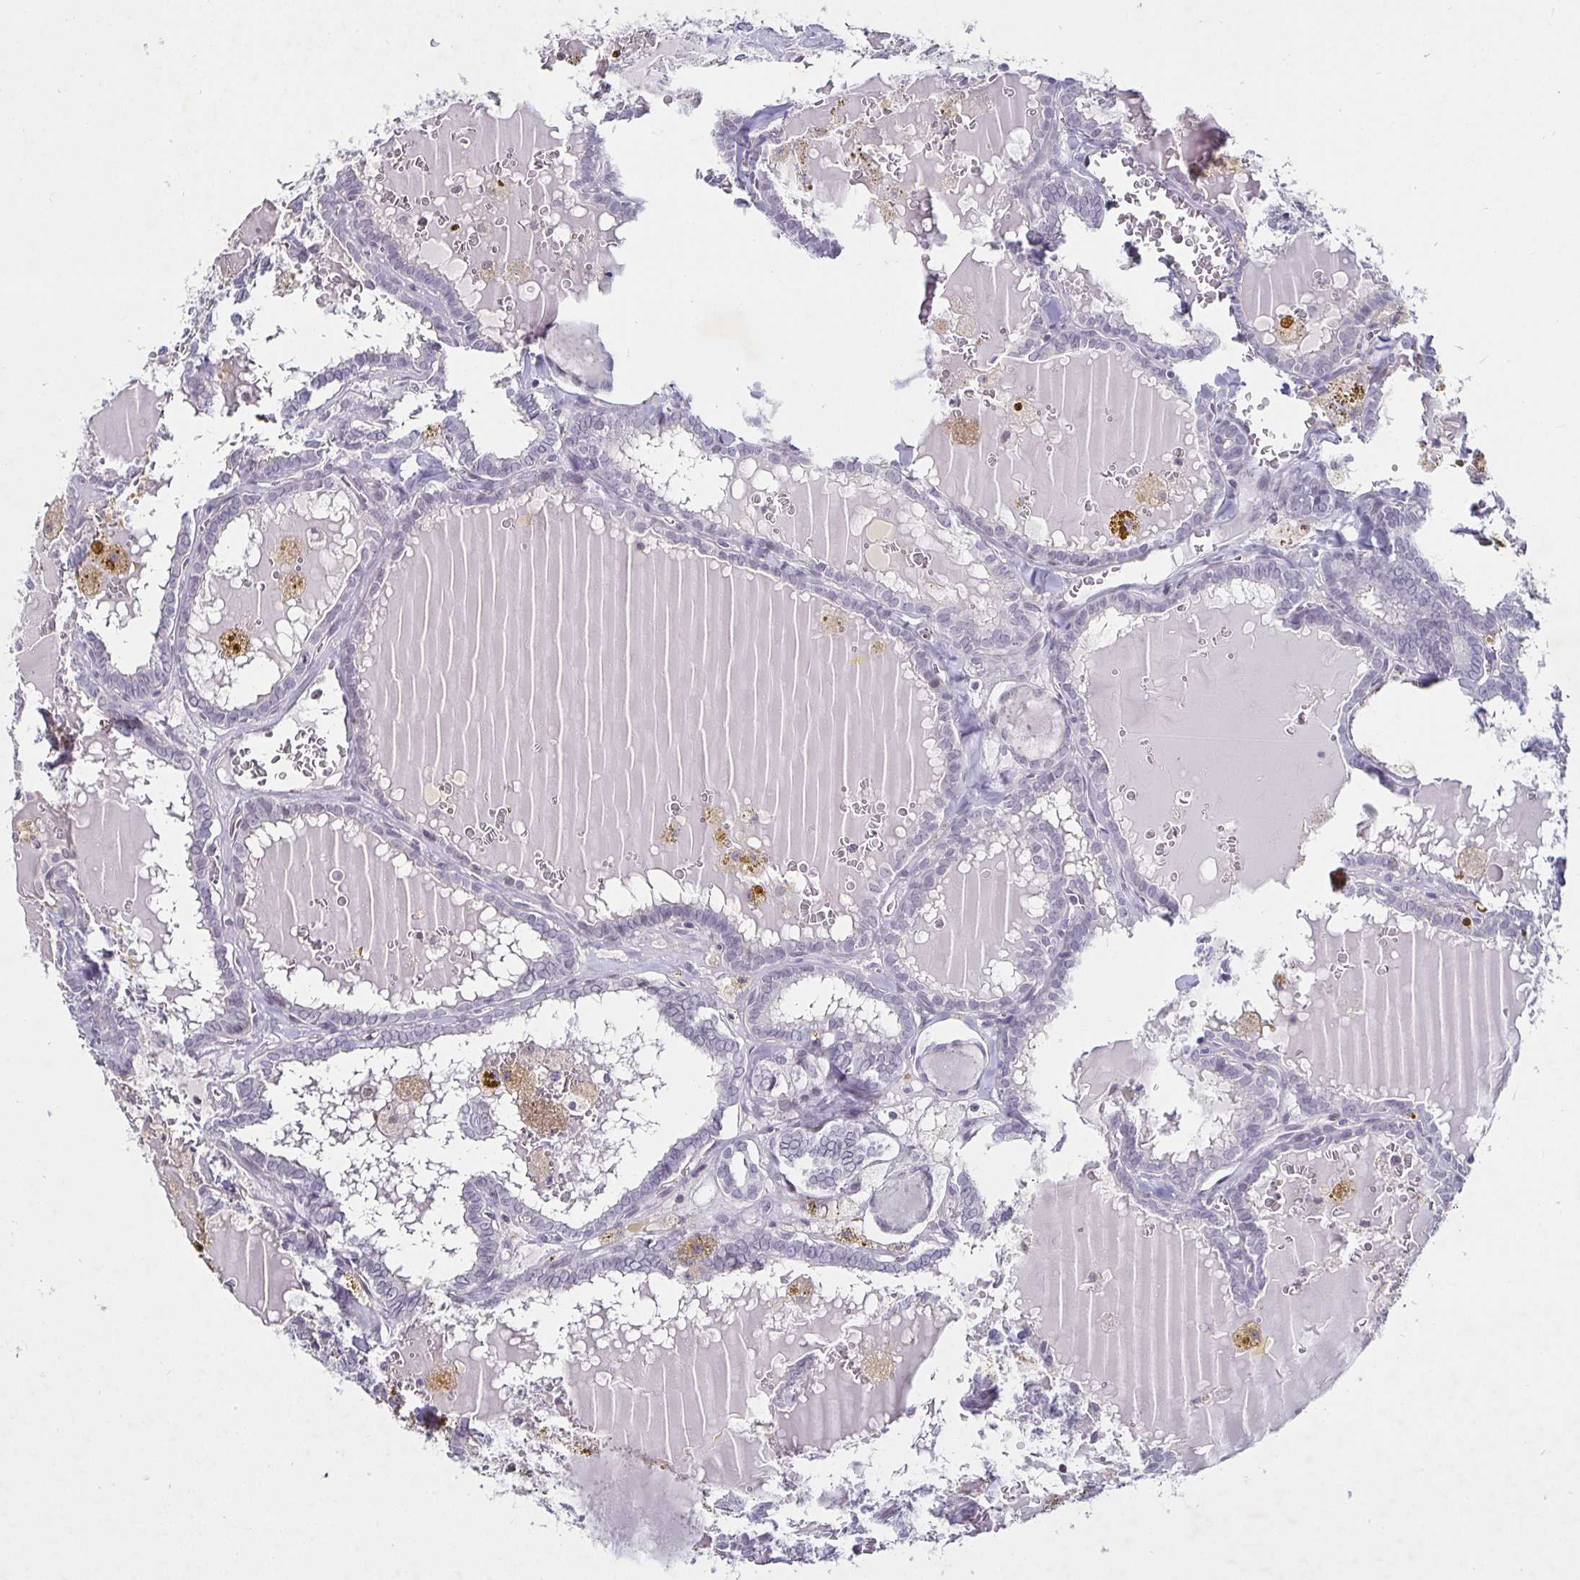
{"staining": {"intensity": "negative", "quantity": "none", "location": "none"}, "tissue": "thyroid cancer", "cell_type": "Tumor cells", "image_type": "cancer", "snomed": [{"axis": "morphology", "description": "Papillary adenocarcinoma, NOS"}, {"axis": "topography", "description": "Thyroid gland"}], "caption": "Histopathology image shows no significant protein positivity in tumor cells of thyroid cancer (papillary adenocarcinoma). The staining was performed using DAB to visualize the protein expression in brown, while the nuclei were stained in blue with hematoxylin (Magnification: 20x).", "gene": "MLH1", "patient": {"sex": "female", "age": 39}}